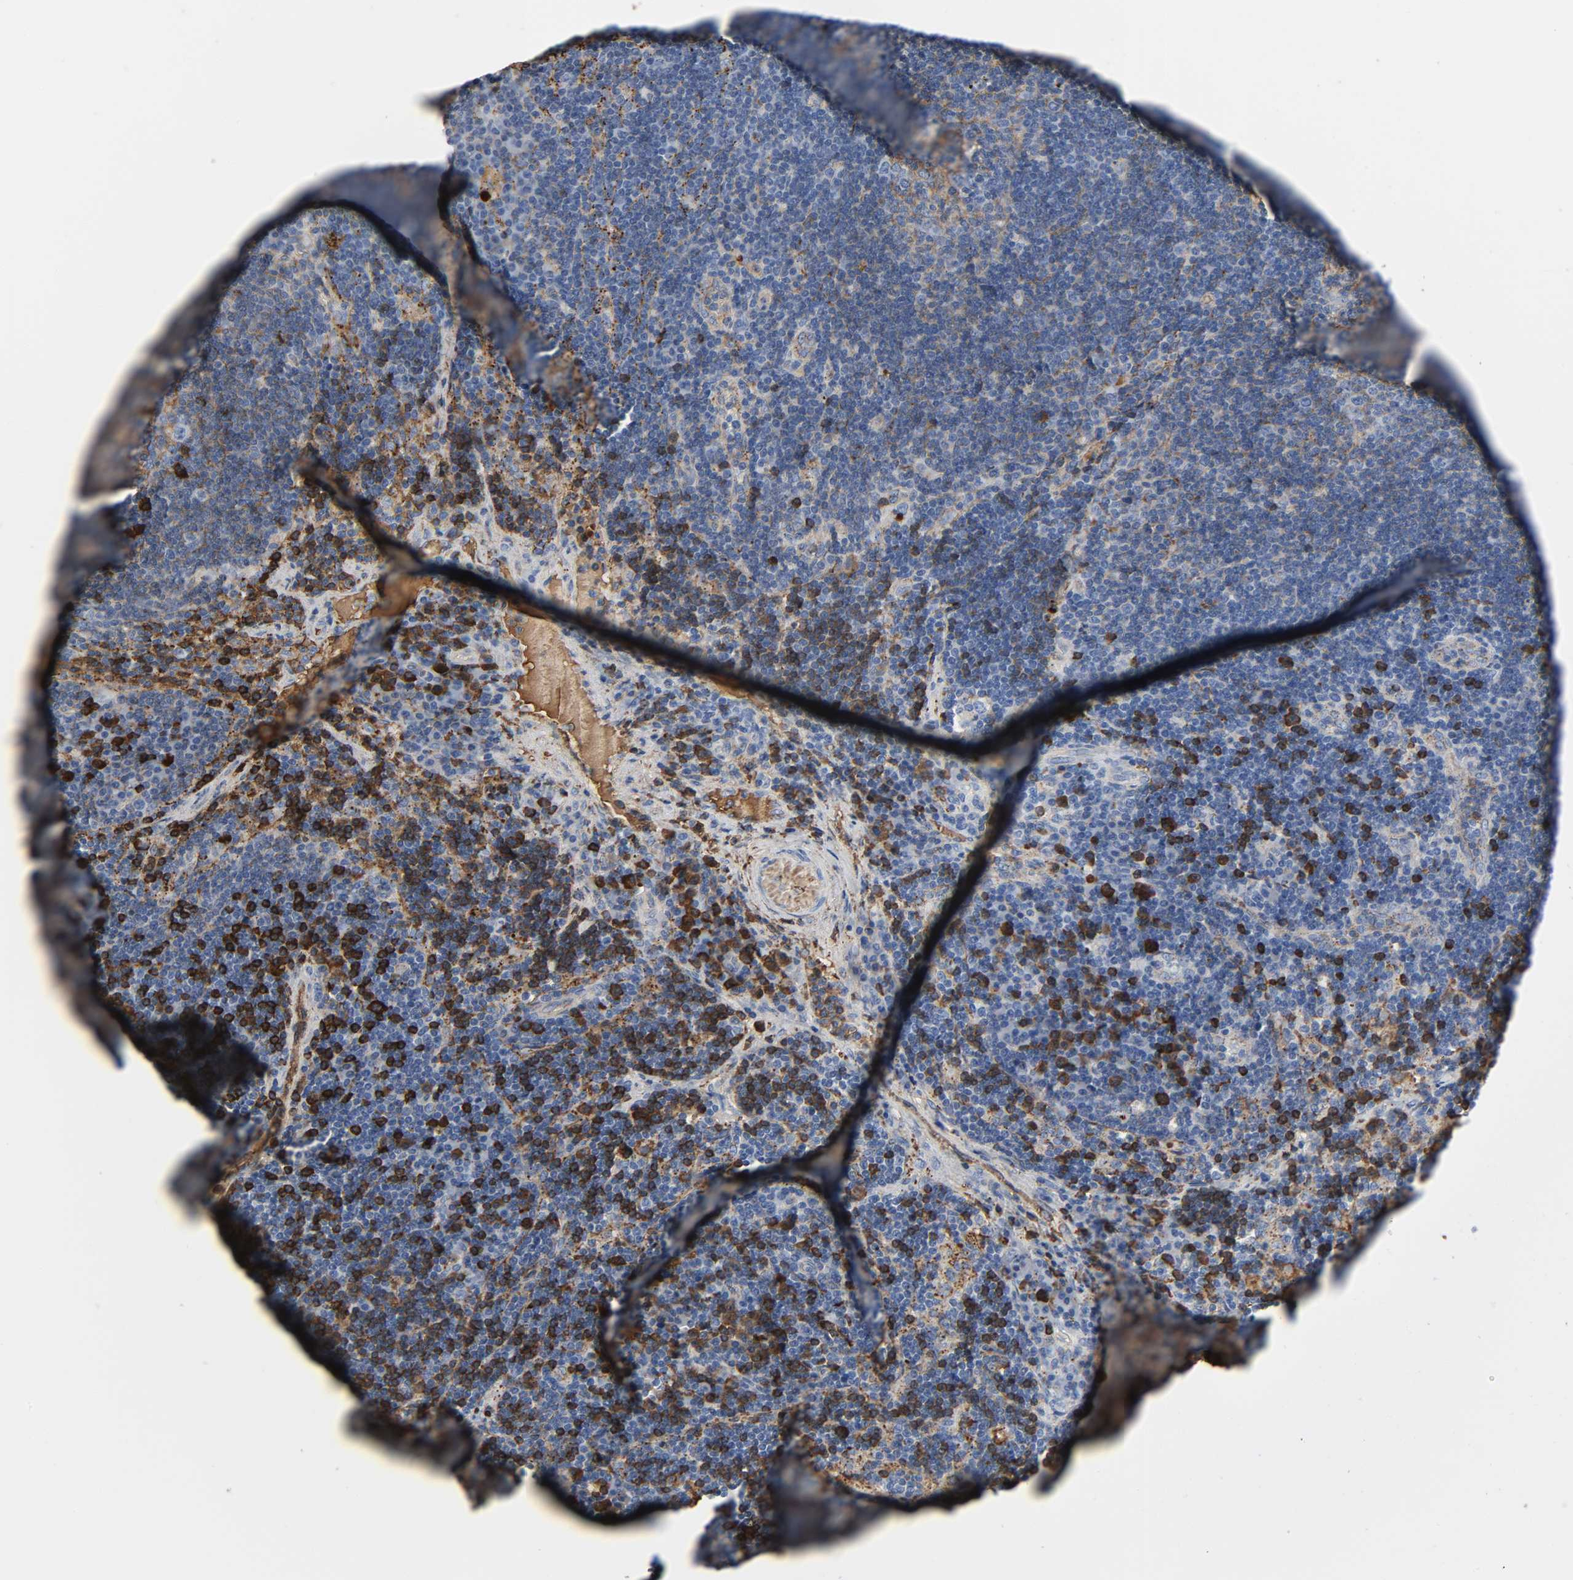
{"staining": {"intensity": "moderate", "quantity": "<25%", "location": "cytoplasmic/membranous"}, "tissue": "lymph node", "cell_type": "Germinal center cells", "image_type": "normal", "snomed": [{"axis": "morphology", "description": "Normal tissue, NOS"}, {"axis": "morphology", "description": "Squamous cell carcinoma, metastatic, NOS"}, {"axis": "topography", "description": "Lymph node"}], "caption": "This micrograph displays immunohistochemistry staining of unremarkable lymph node, with low moderate cytoplasmic/membranous staining in about <25% of germinal center cells.", "gene": "C3", "patient": {"sex": "female", "age": 53}}